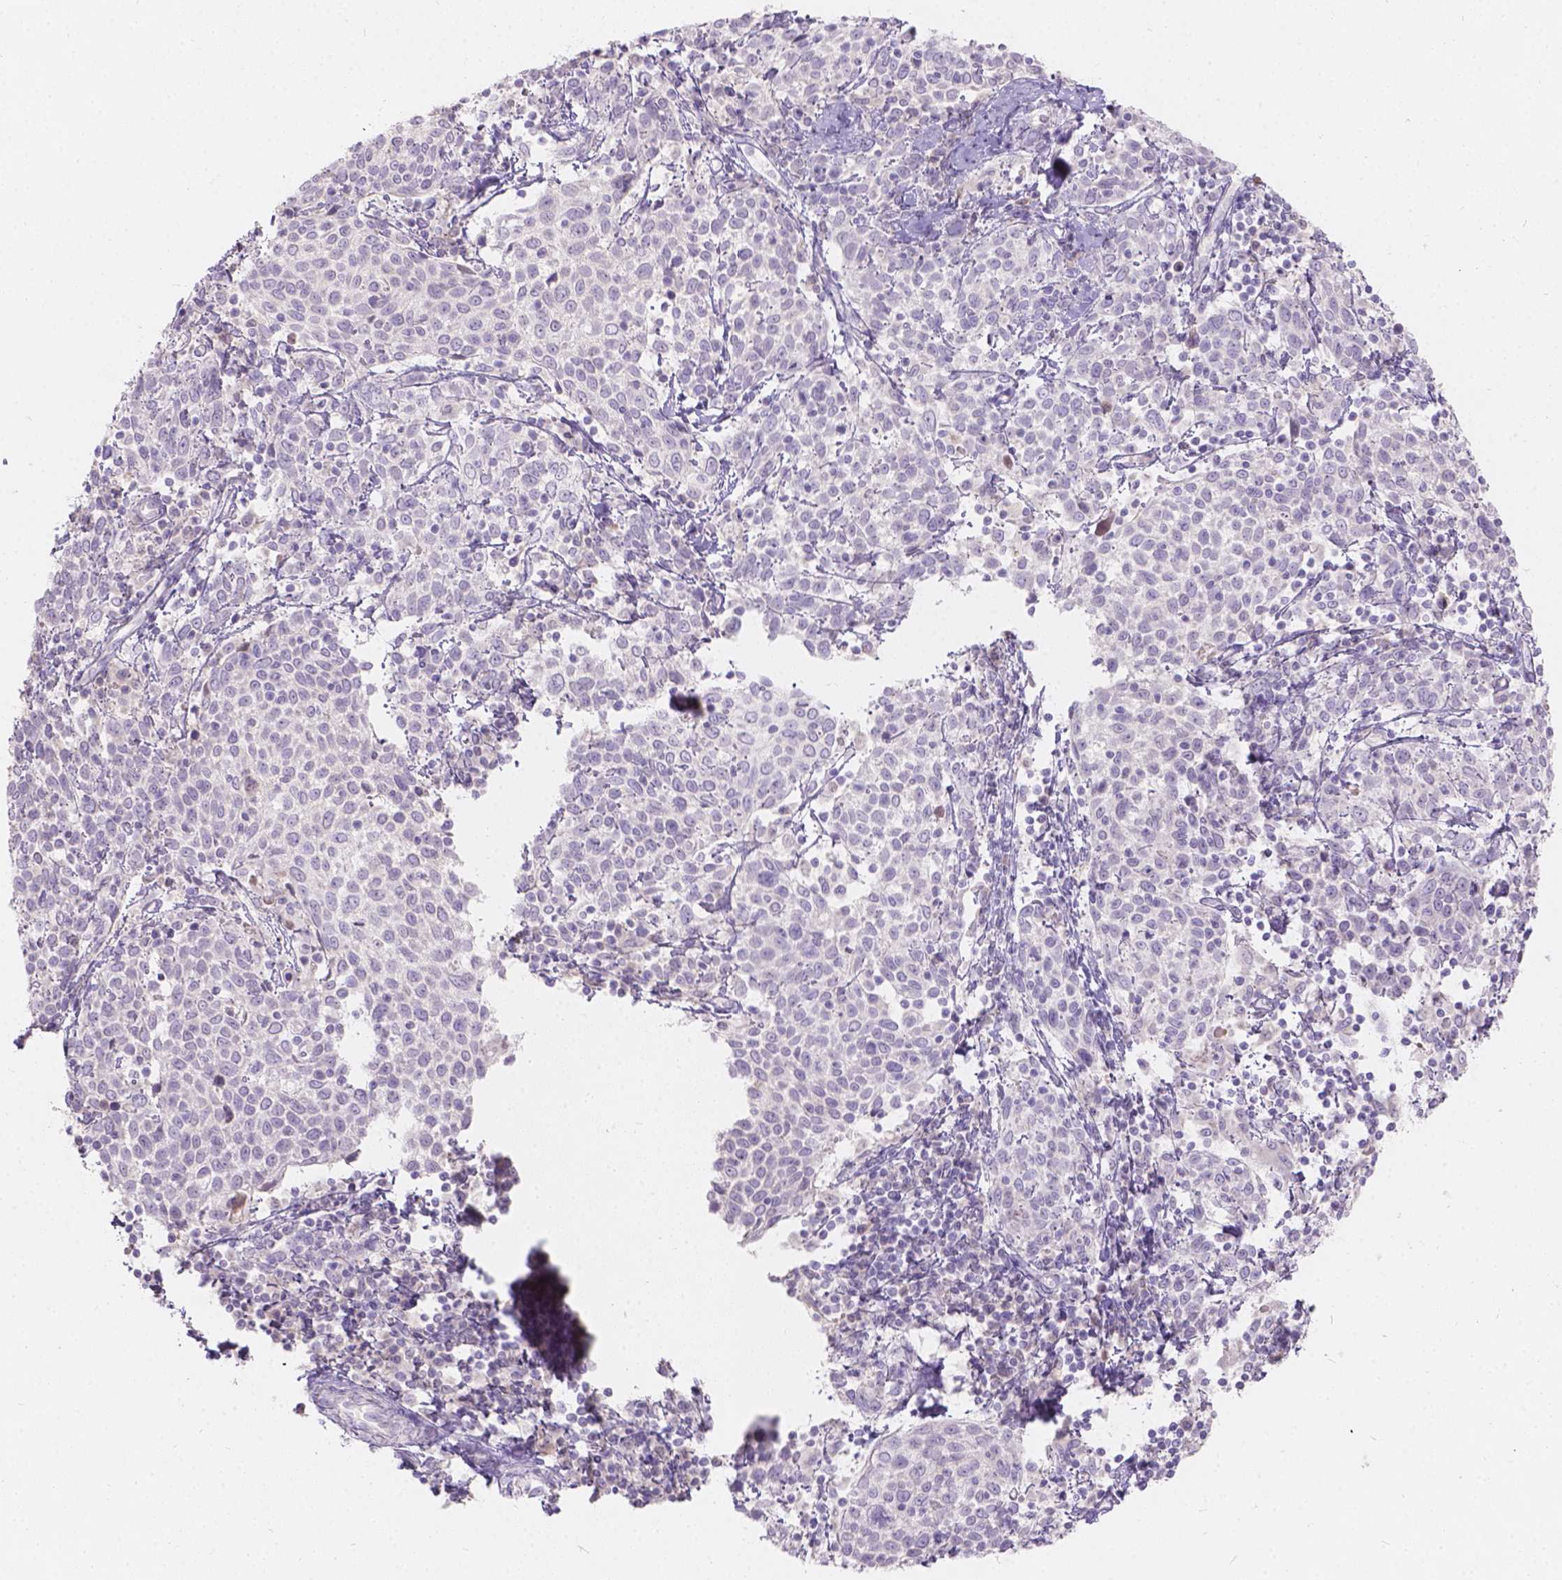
{"staining": {"intensity": "negative", "quantity": "none", "location": "none"}, "tissue": "cervical cancer", "cell_type": "Tumor cells", "image_type": "cancer", "snomed": [{"axis": "morphology", "description": "Squamous cell carcinoma, NOS"}, {"axis": "topography", "description": "Cervix"}], "caption": "Immunohistochemistry (IHC) micrograph of squamous cell carcinoma (cervical) stained for a protein (brown), which demonstrates no expression in tumor cells.", "gene": "DCAF4L1", "patient": {"sex": "female", "age": 61}}